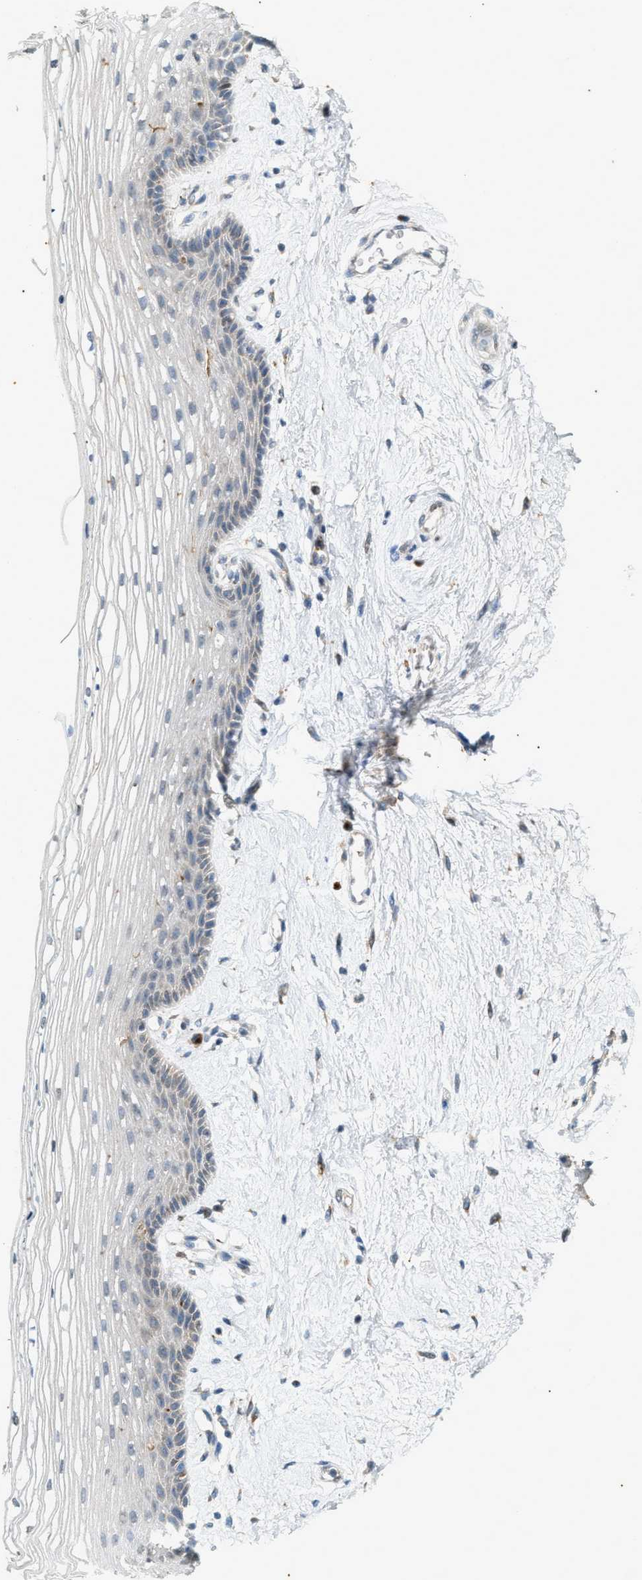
{"staining": {"intensity": "negative", "quantity": "none", "location": "none"}, "tissue": "vagina", "cell_type": "Squamous epithelial cells", "image_type": "normal", "snomed": [{"axis": "morphology", "description": "Normal tissue, NOS"}, {"axis": "topography", "description": "Vagina"}], "caption": "A high-resolution image shows immunohistochemistry (IHC) staining of benign vagina, which demonstrates no significant positivity in squamous epithelial cells. Nuclei are stained in blue.", "gene": "CHPF2", "patient": {"sex": "female", "age": 46}}